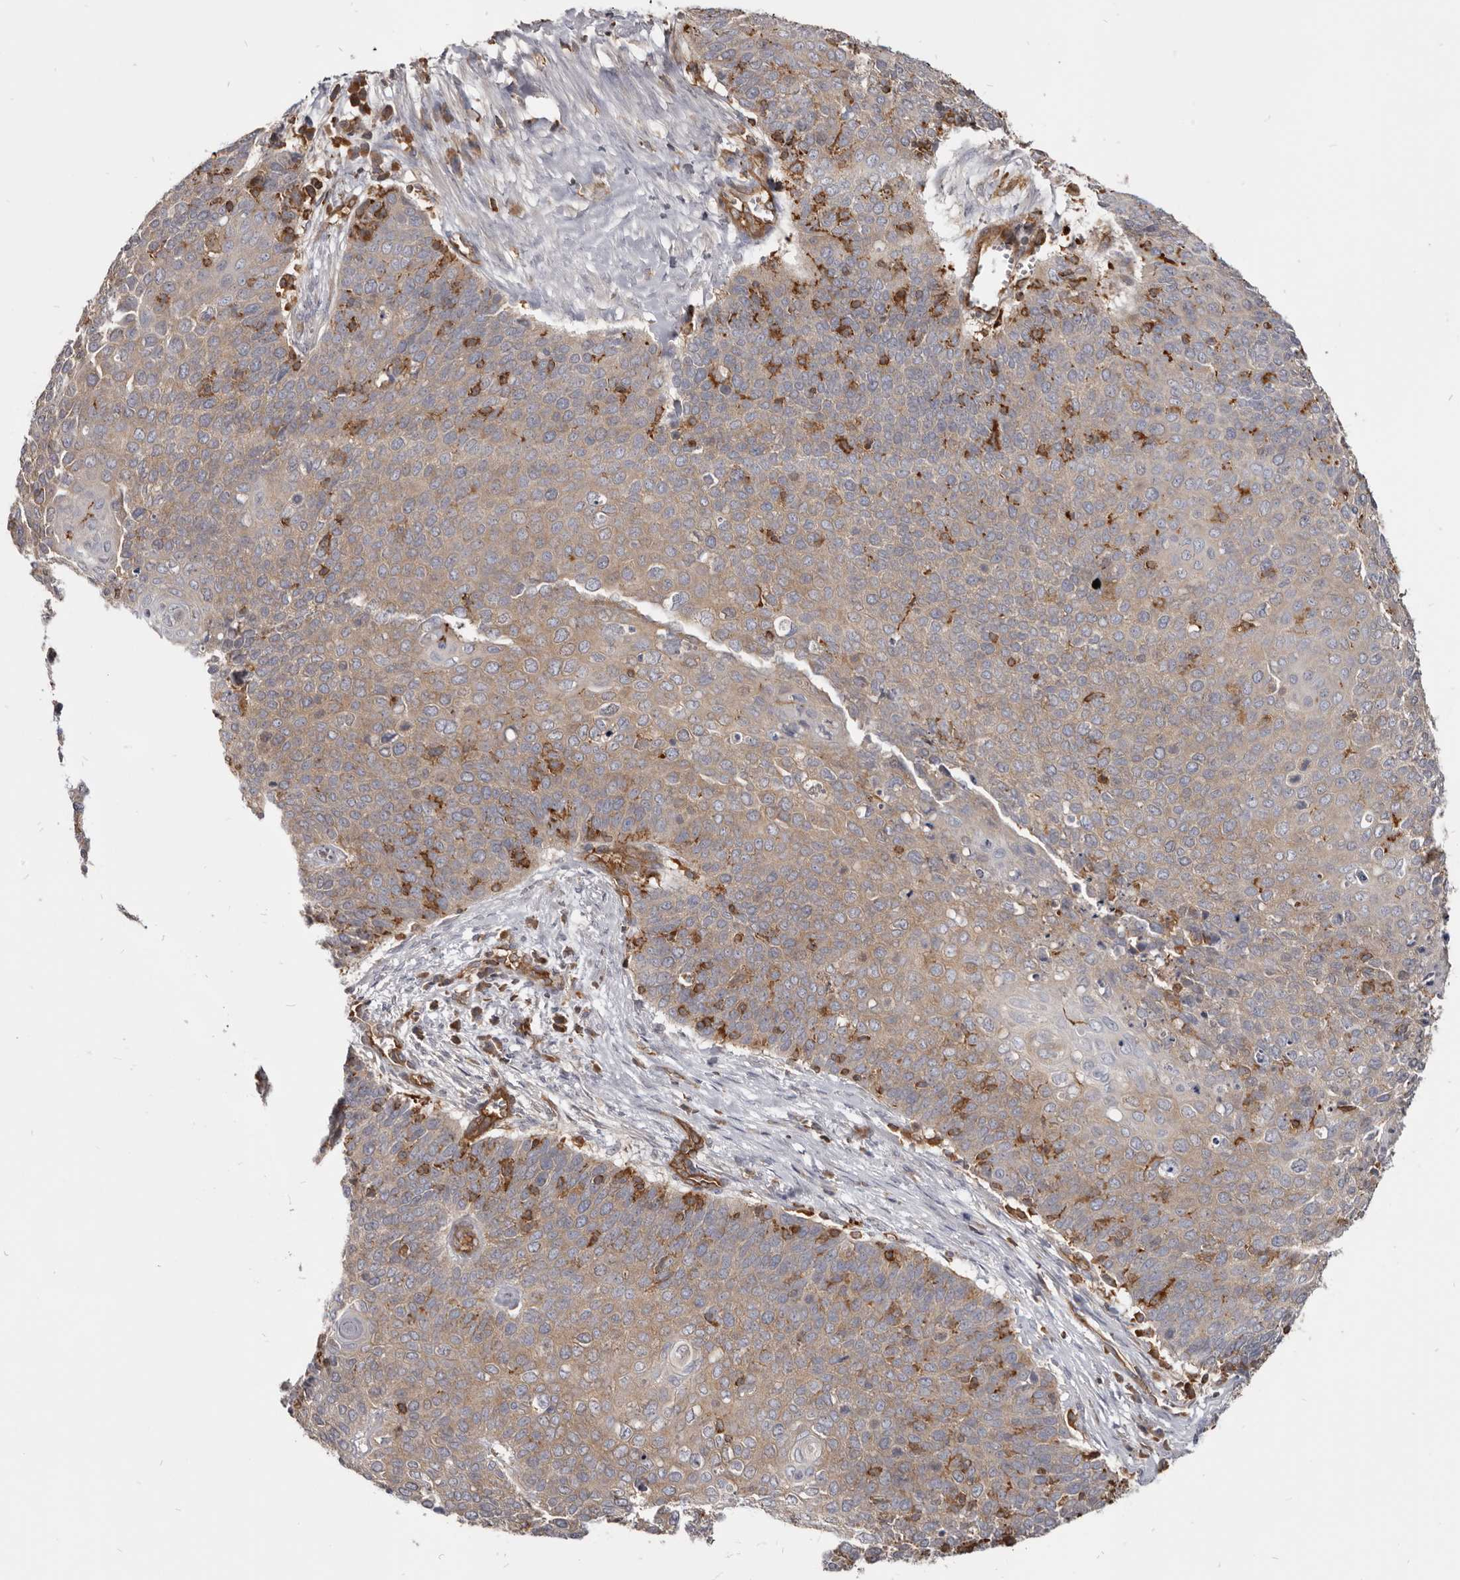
{"staining": {"intensity": "weak", "quantity": "25%-75%", "location": "cytoplasmic/membranous"}, "tissue": "cervical cancer", "cell_type": "Tumor cells", "image_type": "cancer", "snomed": [{"axis": "morphology", "description": "Squamous cell carcinoma, NOS"}, {"axis": "topography", "description": "Cervix"}], "caption": "IHC image of neoplastic tissue: human cervical cancer stained using immunohistochemistry (IHC) shows low levels of weak protein expression localized specifically in the cytoplasmic/membranous of tumor cells, appearing as a cytoplasmic/membranous brown color.", "gene": "CBL", "patient": {"sex": "female", "age": 39}}